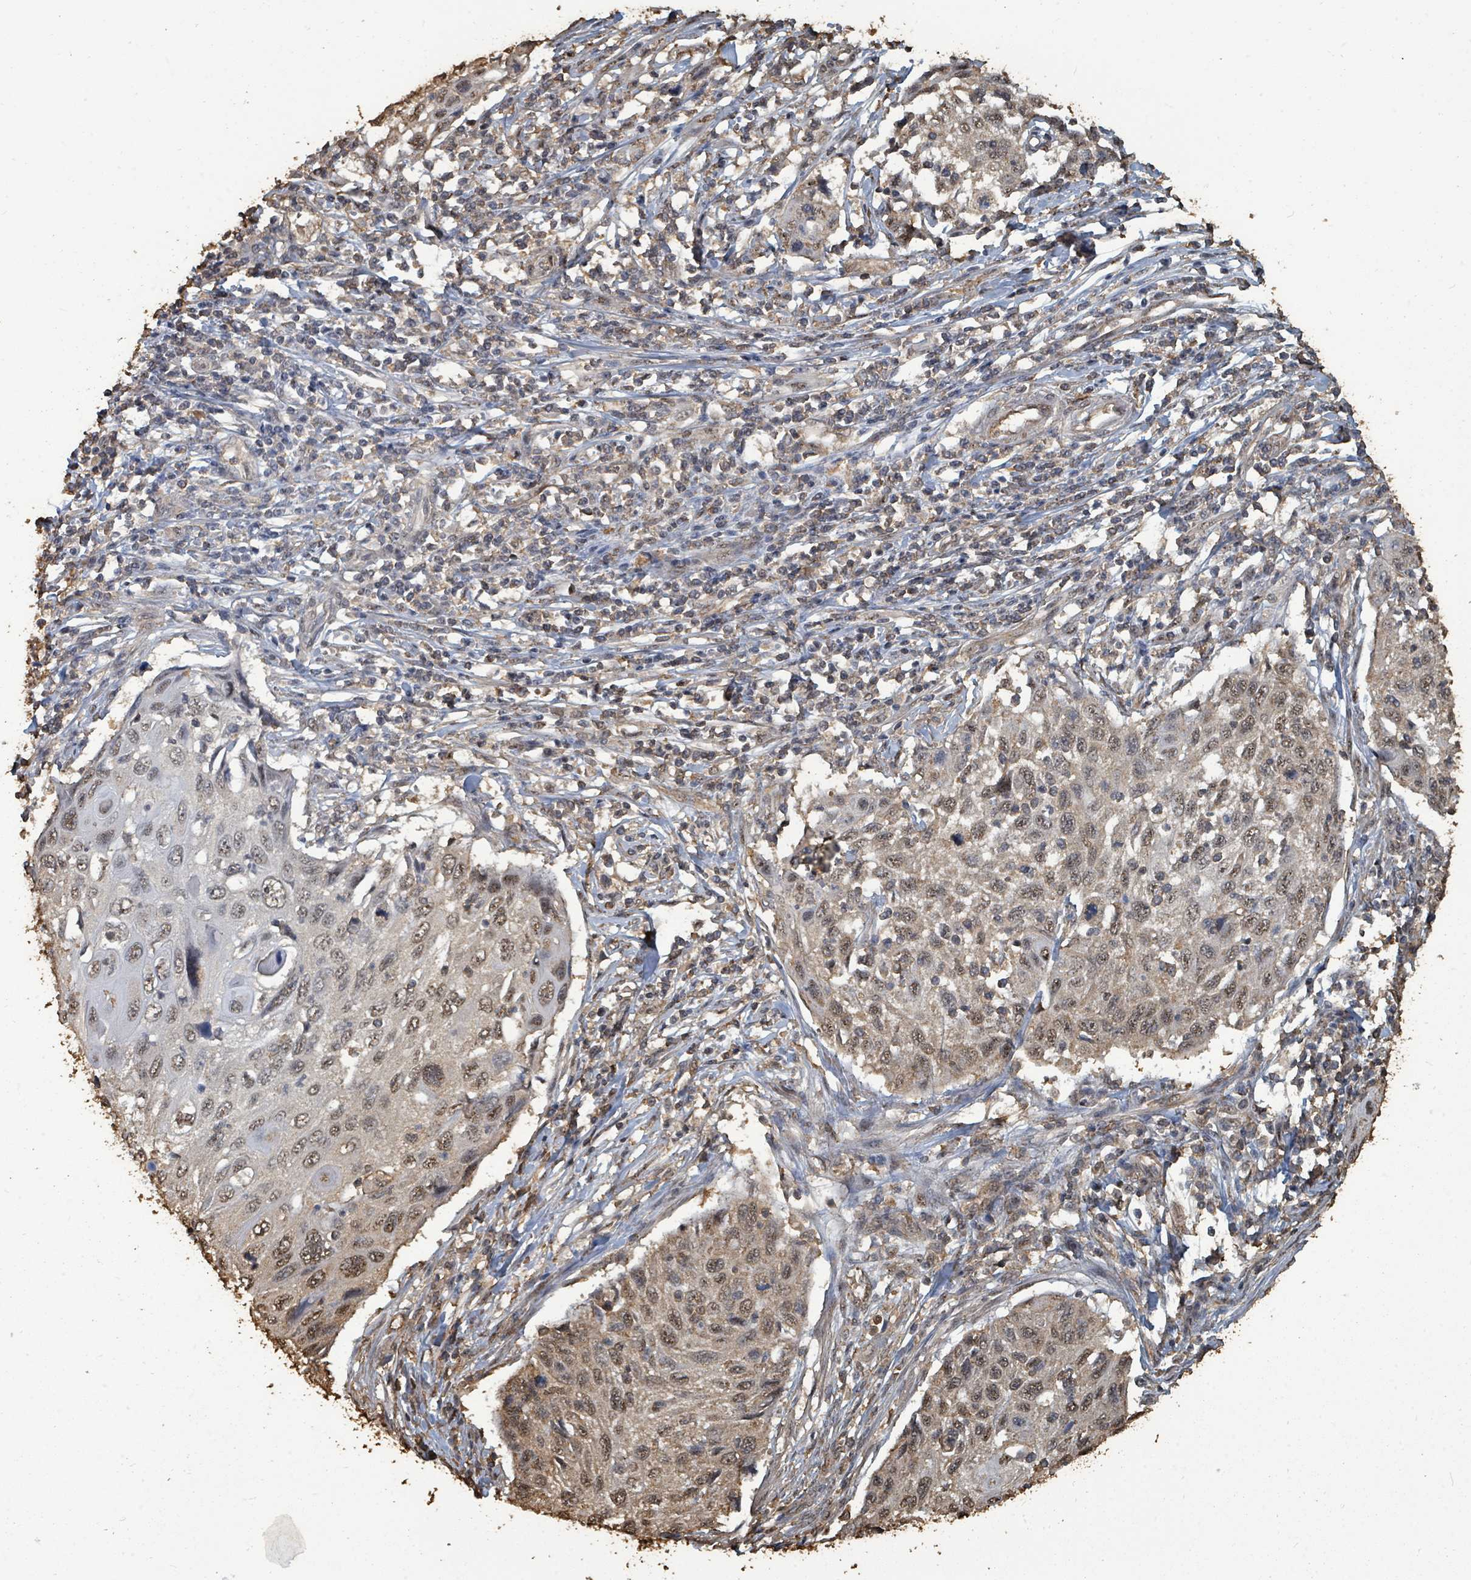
{"staining": {"intensity": "moderate", "quantity": ">75%", "location": "nuclear"}, "tissue": "cervical cancer", "cell_type": "Tumor cells", "image_type": "cancer", "snomed": [{"axis": "morphology", "description": "Squamous cell carcinoma, NOS"}, {"axis": "topography", "description": "Cervix"}], "caption": "Squamous cell carcinoma (cervical) tissue shows moderate nuclear positivity in about >75% of tumor cells", "gene": "C6orf52", "patient": {"sex": "female", "age": 70}}